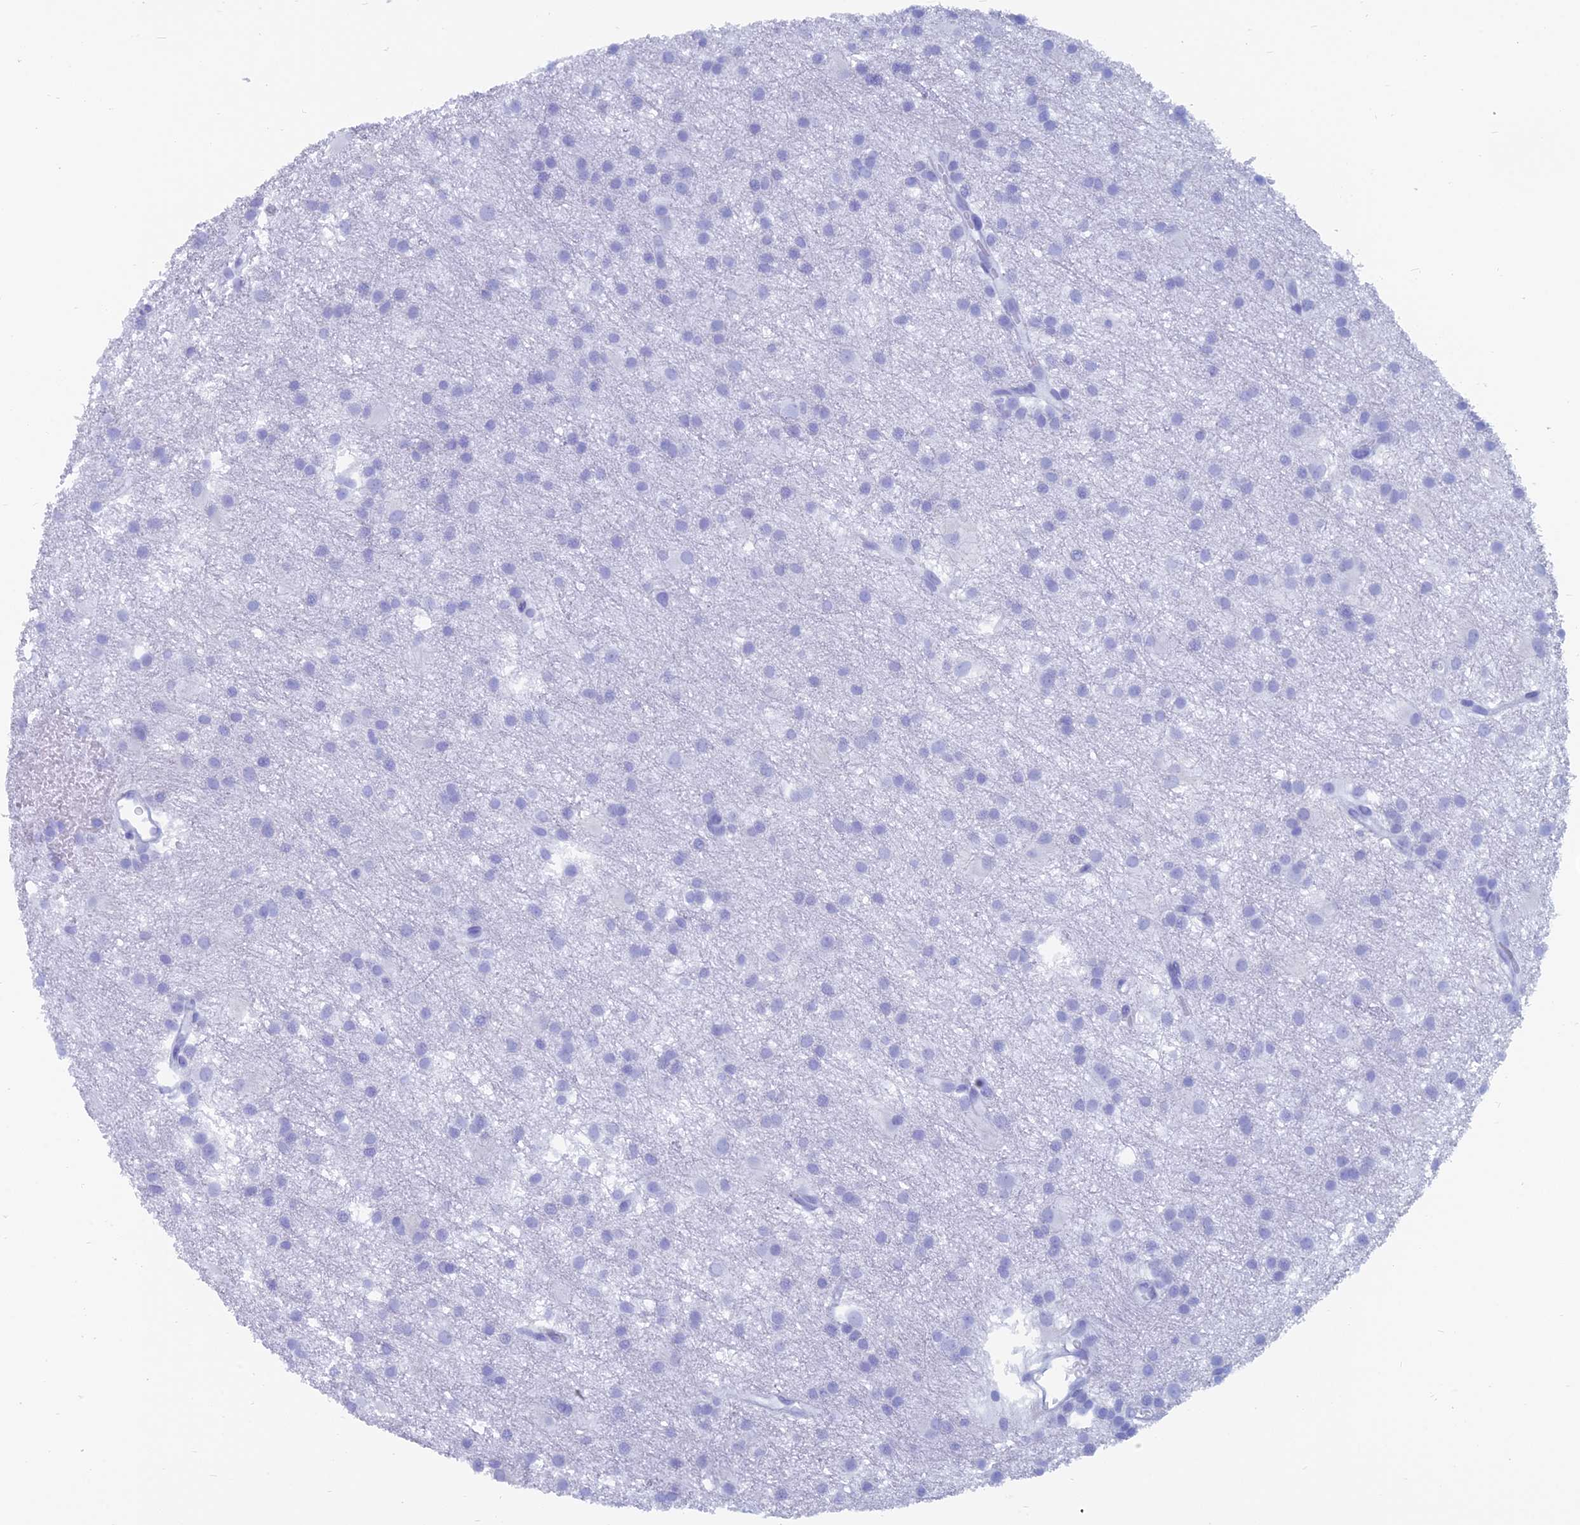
{"staining": {"intensity": "negative", "quantity": "none", "location": "none"}, "tissue": "glioma", "cell_type": "Tumor cells", "image_type": "cancer", "snomed": [{"axis": "morphology", "description": "Glioma, malignant, High grade"}, {"axis": "topography", "description": "Brain"}], "caption": "Tumor cells are negative for protein expression in human malignant glioma (high-grade). (IHC, brightfield microscopy, high magnification).", "gene": "CAPS", "patient": {"sex": "male", "age": 77}}